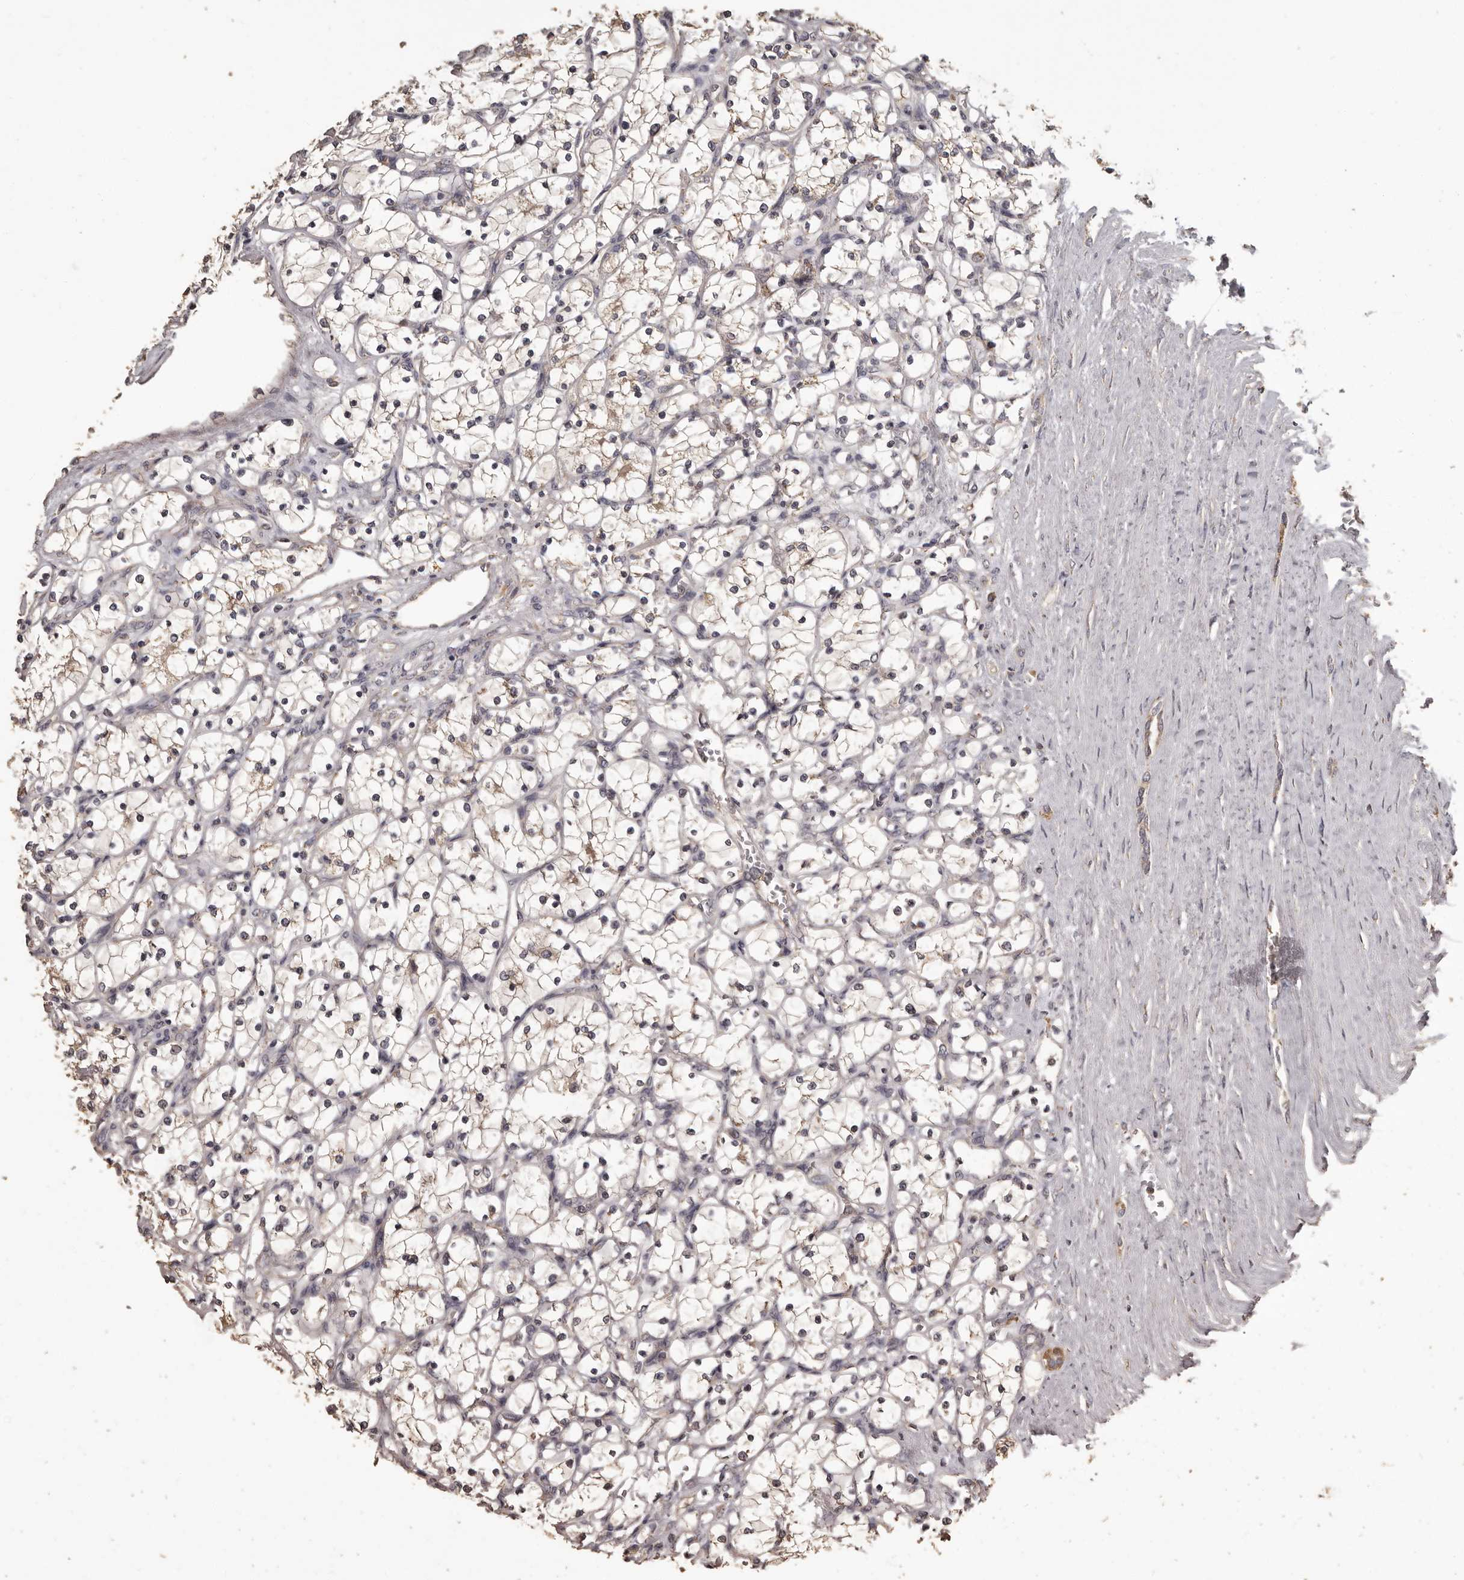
{"staining": {"intensity": "weak", "quantity": "<25%", "location": "cytoplasmic/membranous"}, "tissue": "renal cancer", "cell_type": "Tumor cells", "image_type": "cancer", "snomed": [{"axis": "morphology", "description": "Adenocarcinoma, NOS"}, {"axis": "topography", "description": "Kidney"}], "caption": "An immunohistochemistry (IHC) histopathology image of renal adenocarcinoma is shown. There is no staining in tumor cells of renal adenocarcinoma. The staining was performed using DAB to visualize the protein expression in brown, while the nuclei were stained in blue with hematoxylin (Magnification: 20x).", "gene": "MGAT5", "patient": {"sex": "female", "age": 69}}